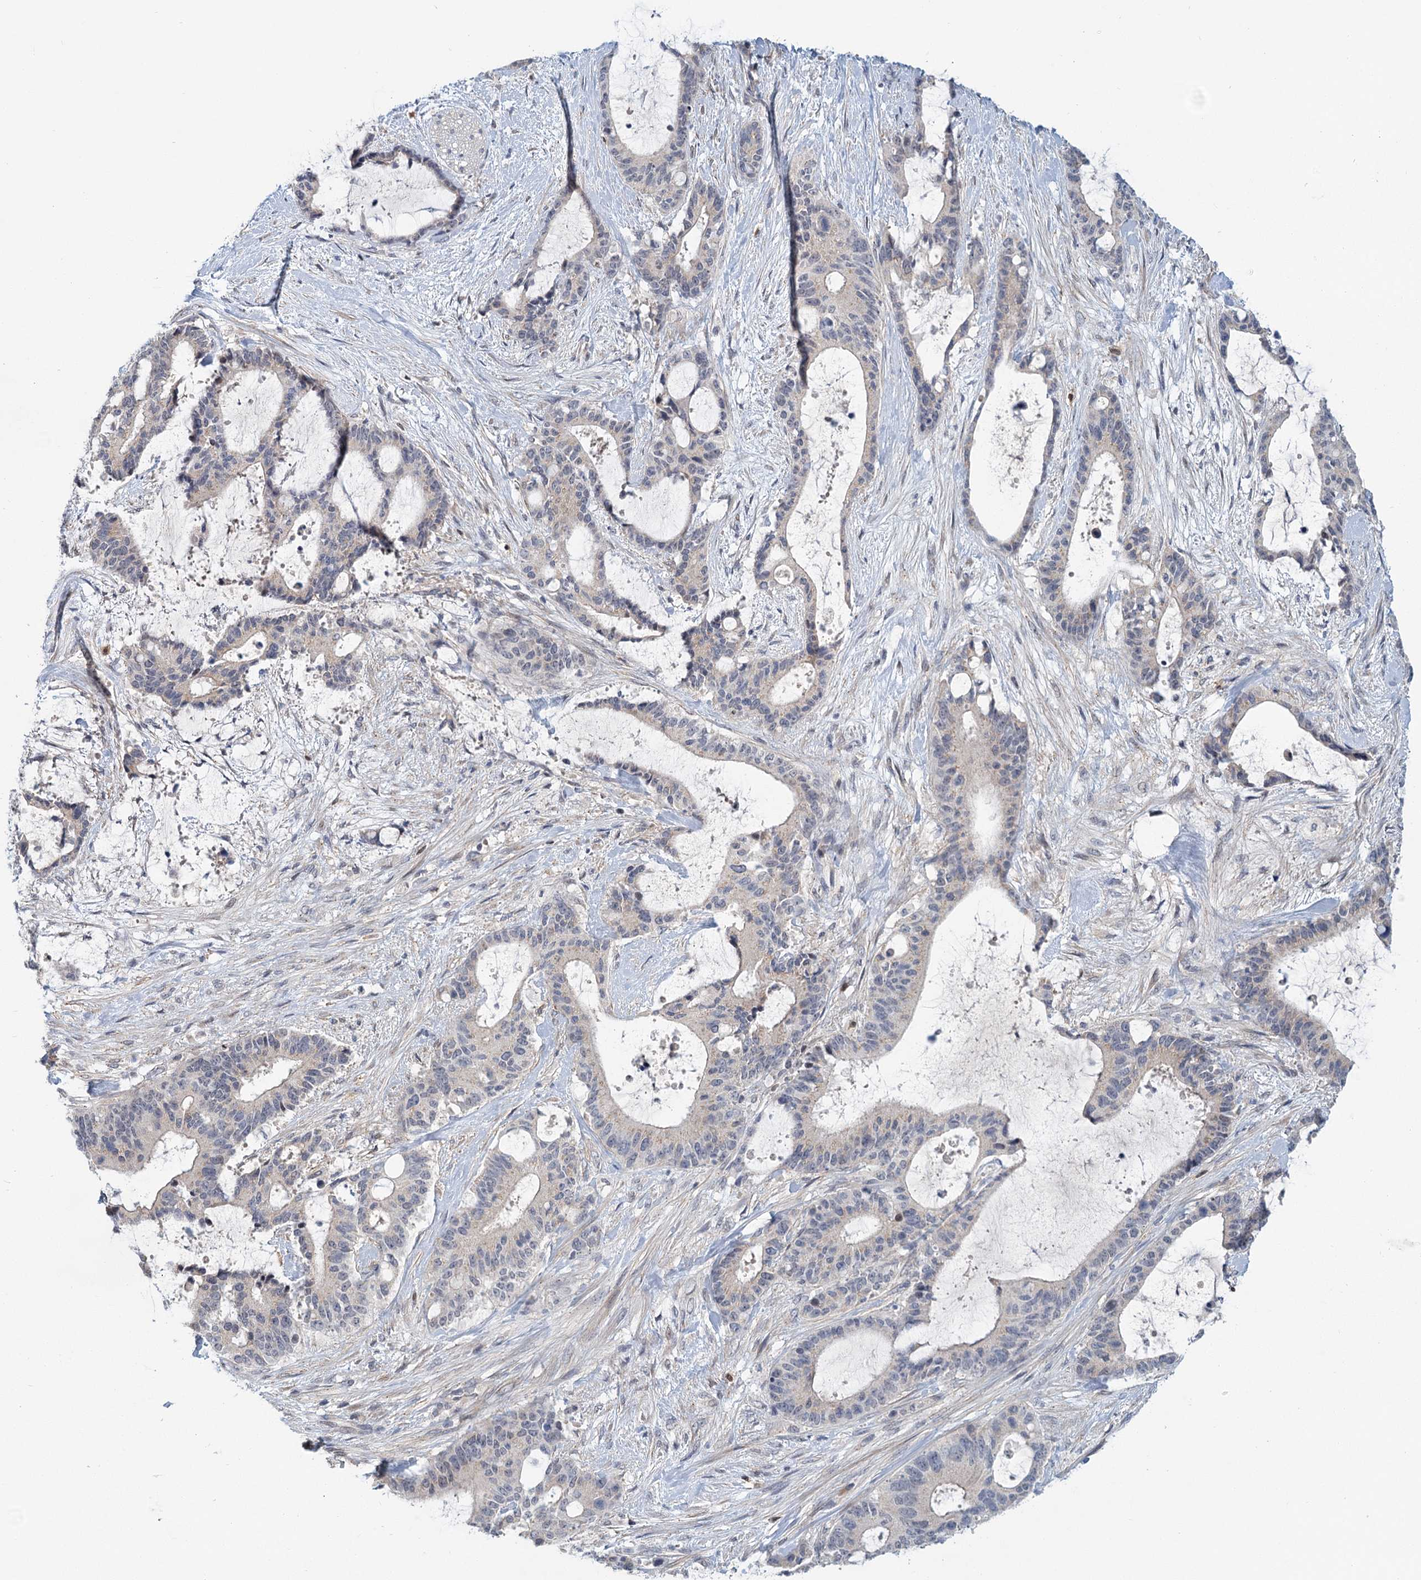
{"staining": {"intensity": "negative", "quantity": "none", "location": "none"}, "tissue": "liver cancer", "cell_type": "Tumor cells", "image_type": "cancer", "snomed": [{"axis": "morphology", "description": "Normal tissue, NOS"}, {"axis": "morphology", "description": "Cholangiocarcinoma"}, {"axis": "topography", "description": "Liver"}, {"axis": "topography", "description": "Peripheral nerve tissue"}], "caption": "Micrograph shows no significant protein staining in tumor cells of liver cancer (cholangiocarcinoma).", "gene": "STAP1", "patient": {"sex": "female", "age": 73}}